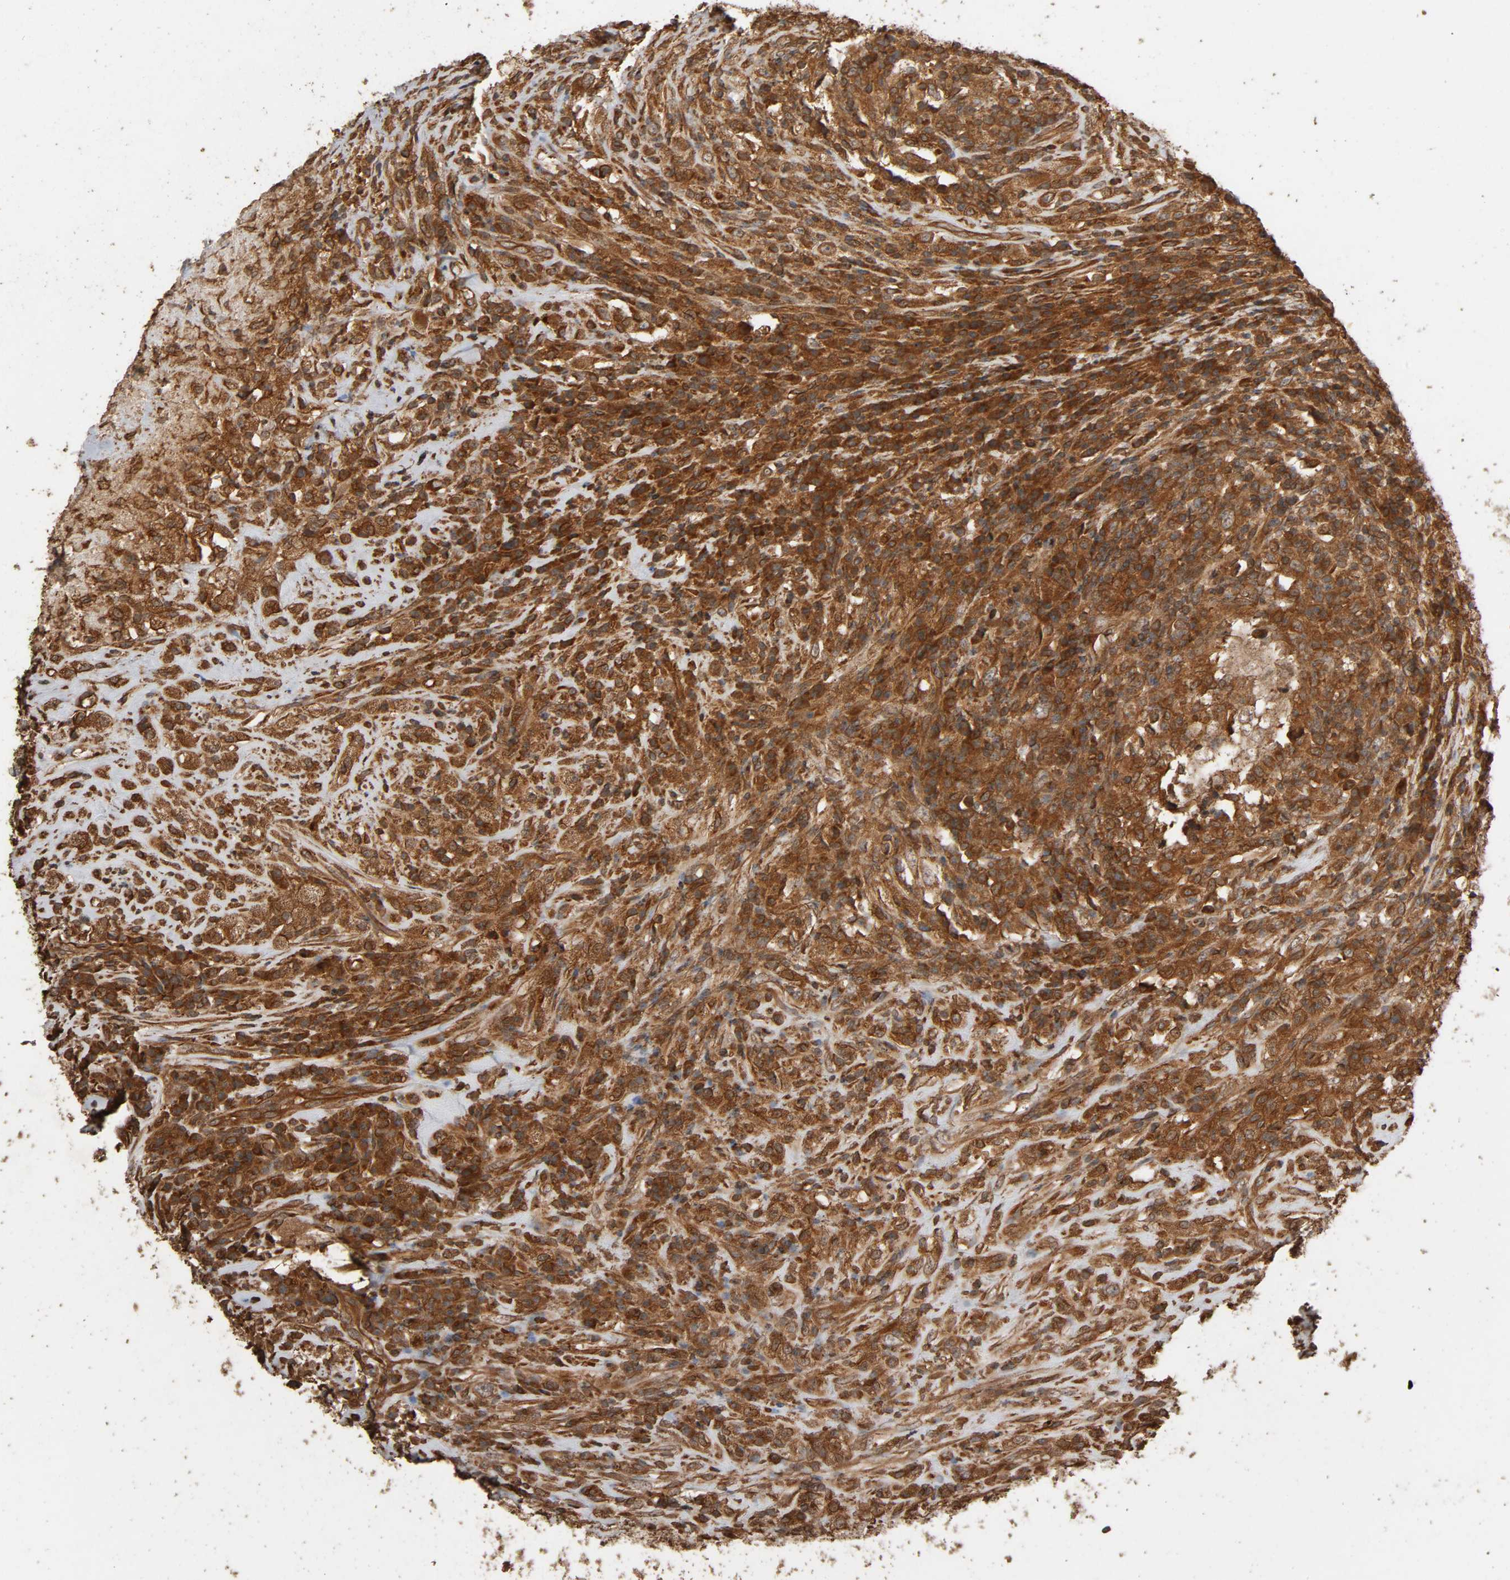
{"staining": {"intensity": "moderate", "quantity": ">75%", "location": "cytoplasmic/membranous"}, "tissue": "testis cancer", "cell_type": "Tumor cells", "image_type": "cancer", "snomed": [{"axis": "morphology", "description": "Necrosis, NOS"}, {"axis": "morphology", "description": "Carcinoma, Embryonal, NOS"}, {"axis": "topography", "description": "Testis"}], "caption": "Brown immunohistochemical staining in embryonal carcinoma (testis) shows moderate cytoplasmic/membranous positivity in about >75% of tumor cells. (DAB IHC, brown staining for protein, blue staining for nuclei).", "gene": "RPS6KA6", "patient": {"sex": "male", "age": 19}}